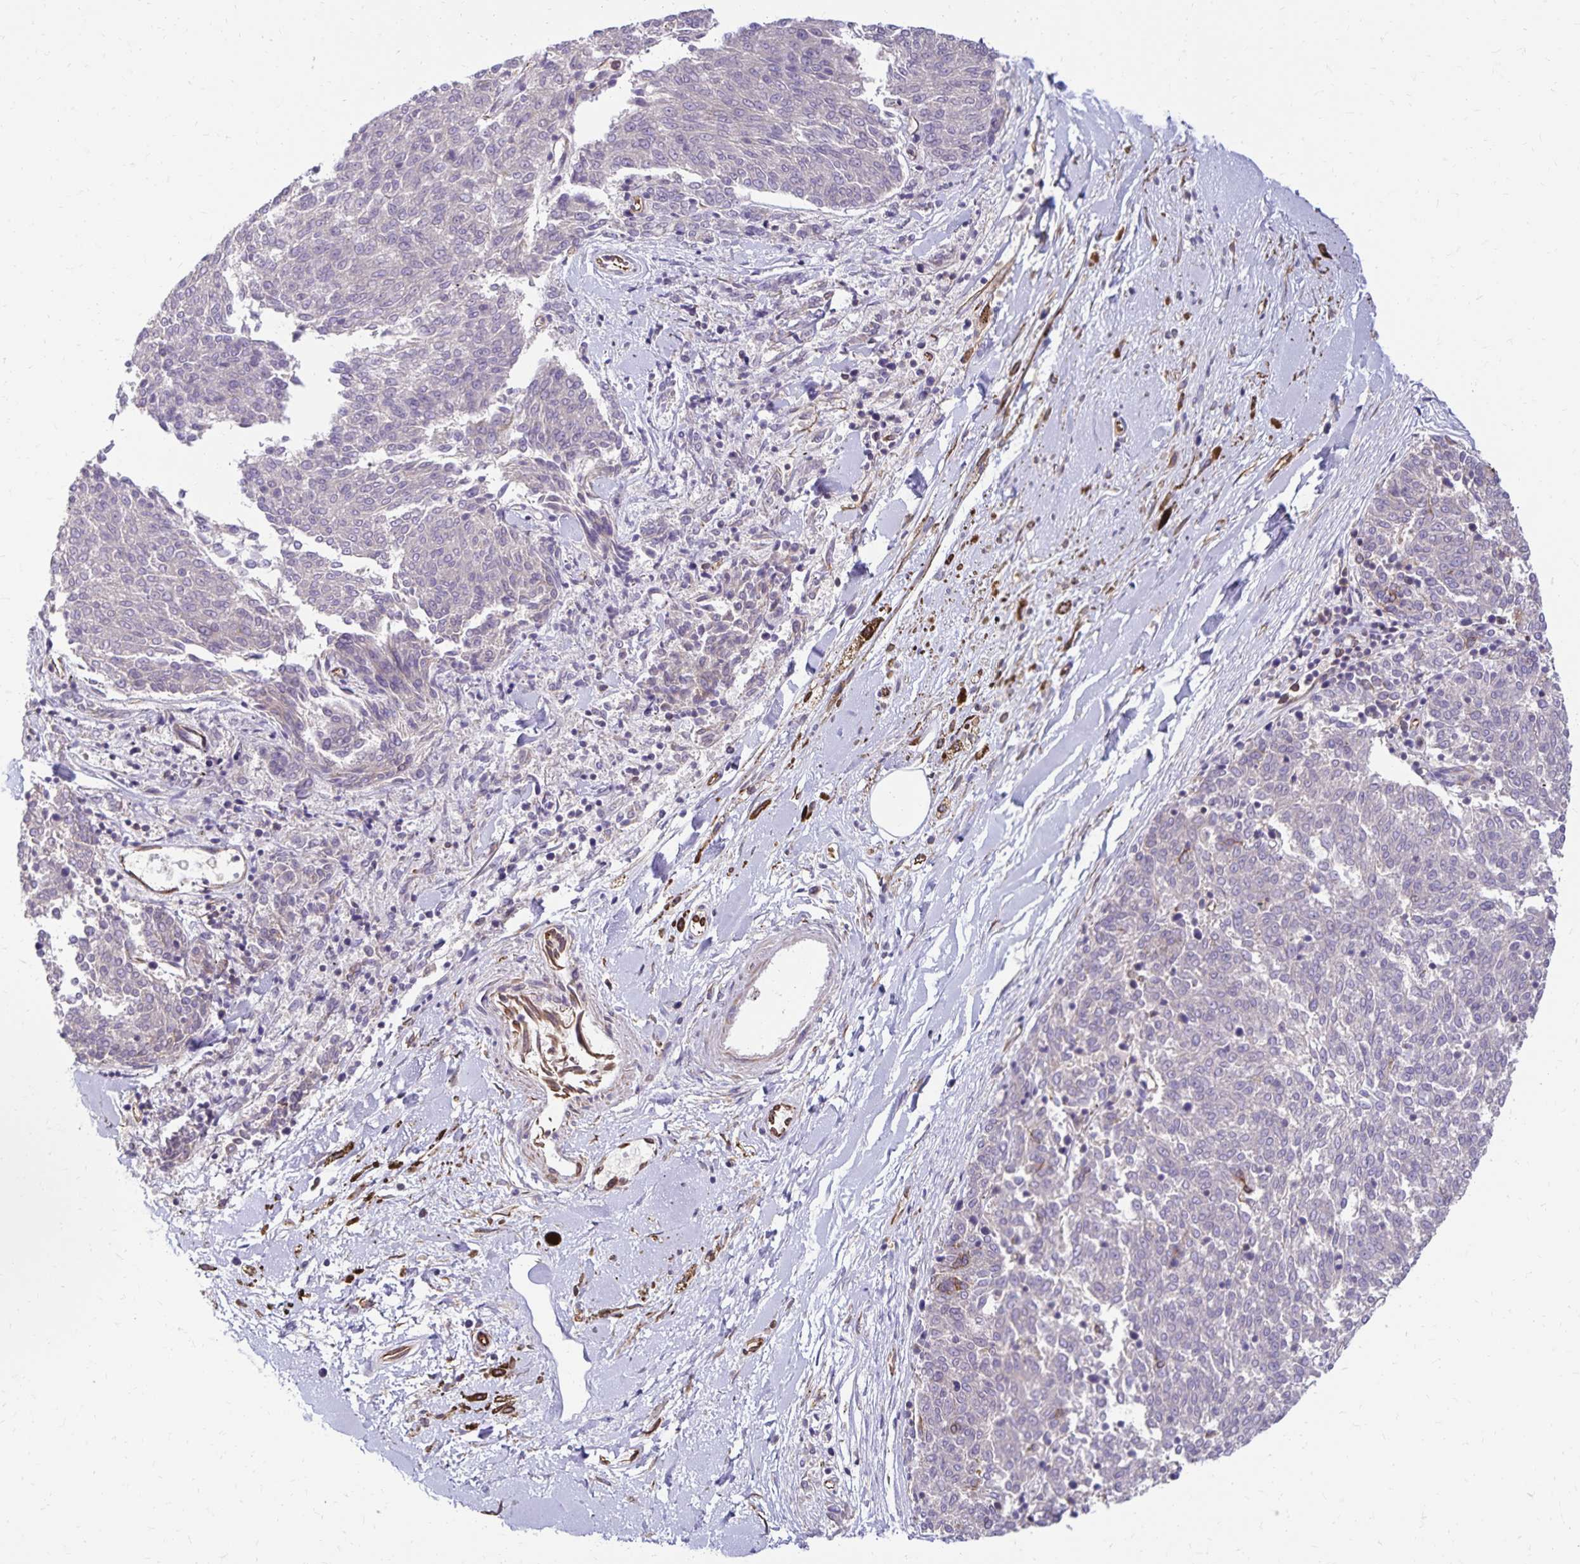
{"staining": {"intensity": "negative", "quantity": "none", "location": "none"}, "tissue": "melanoma", "cell_type": "Tumor cells", "image_type": "cancer", "snomed": [{"axis": "morphology", "description": "Malignant melanoma, NOS"}, {"axis": "topography", "description": "Skin"}], "caption": "IHC micrograph of neoplastic tissue: malignant melanoma stained with DAB demonstrates no significant protein staining in tumor cells.", "gene": "TRPV6", "patient": {"sex": "female", "age": 72}}